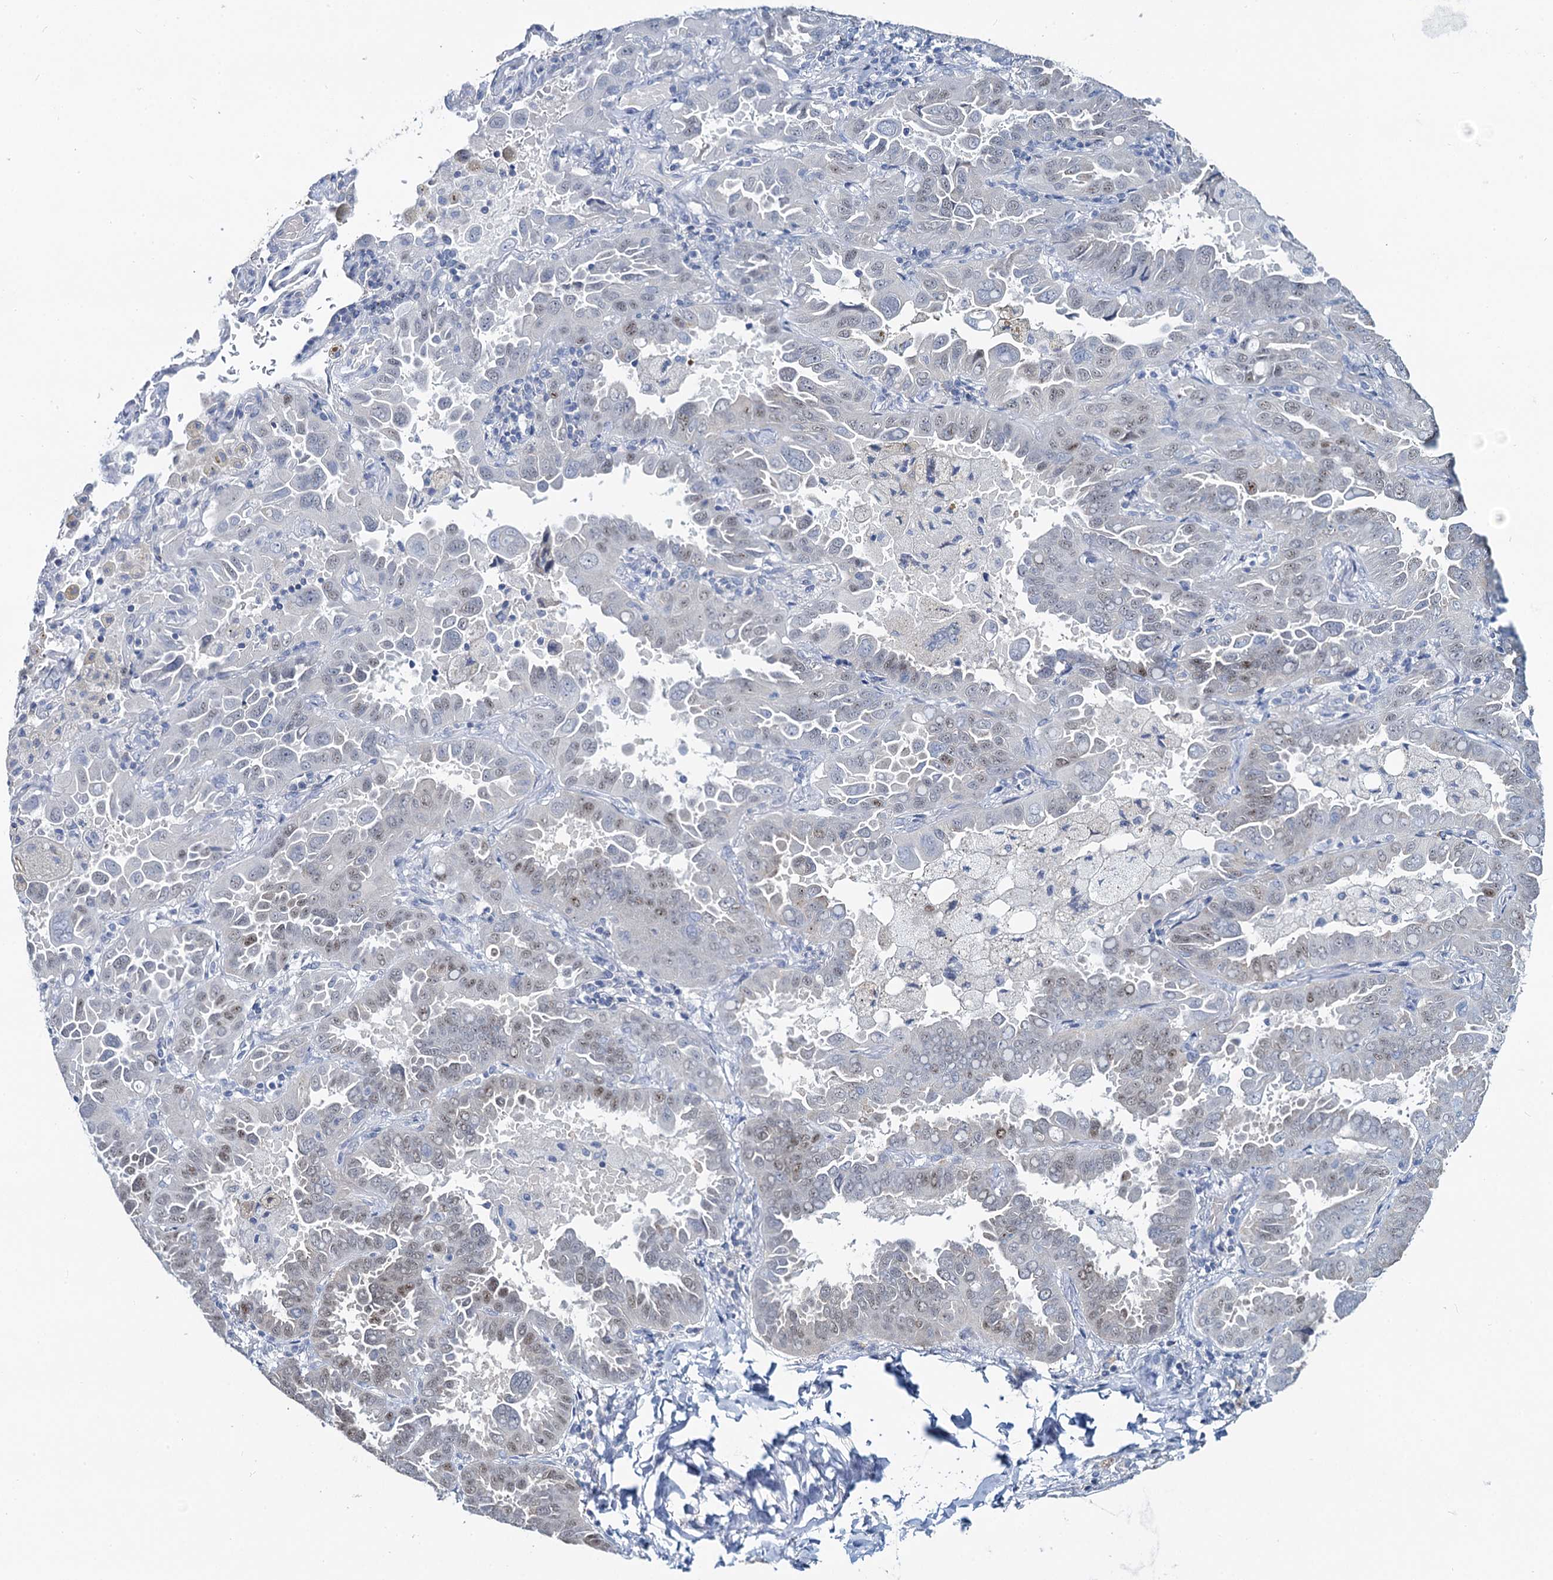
{"staining": {"intensity": "weak", "quantity": "<25%", "location": "nuclear"}, "tissue": "lung cancer", "cell_type": "Tumor cells", "image_type": "cancer", "snomed": [{"axis": "morphology", "description": "Adenocarcinoma, NOS"}, {"axis": "topography", "description": "Lung"}], "caption": "Tumor cells show no significant expression in lung adenocarcinoma.", "gene": "TOX3", "patient": {"sex": "male", "age": 64}}